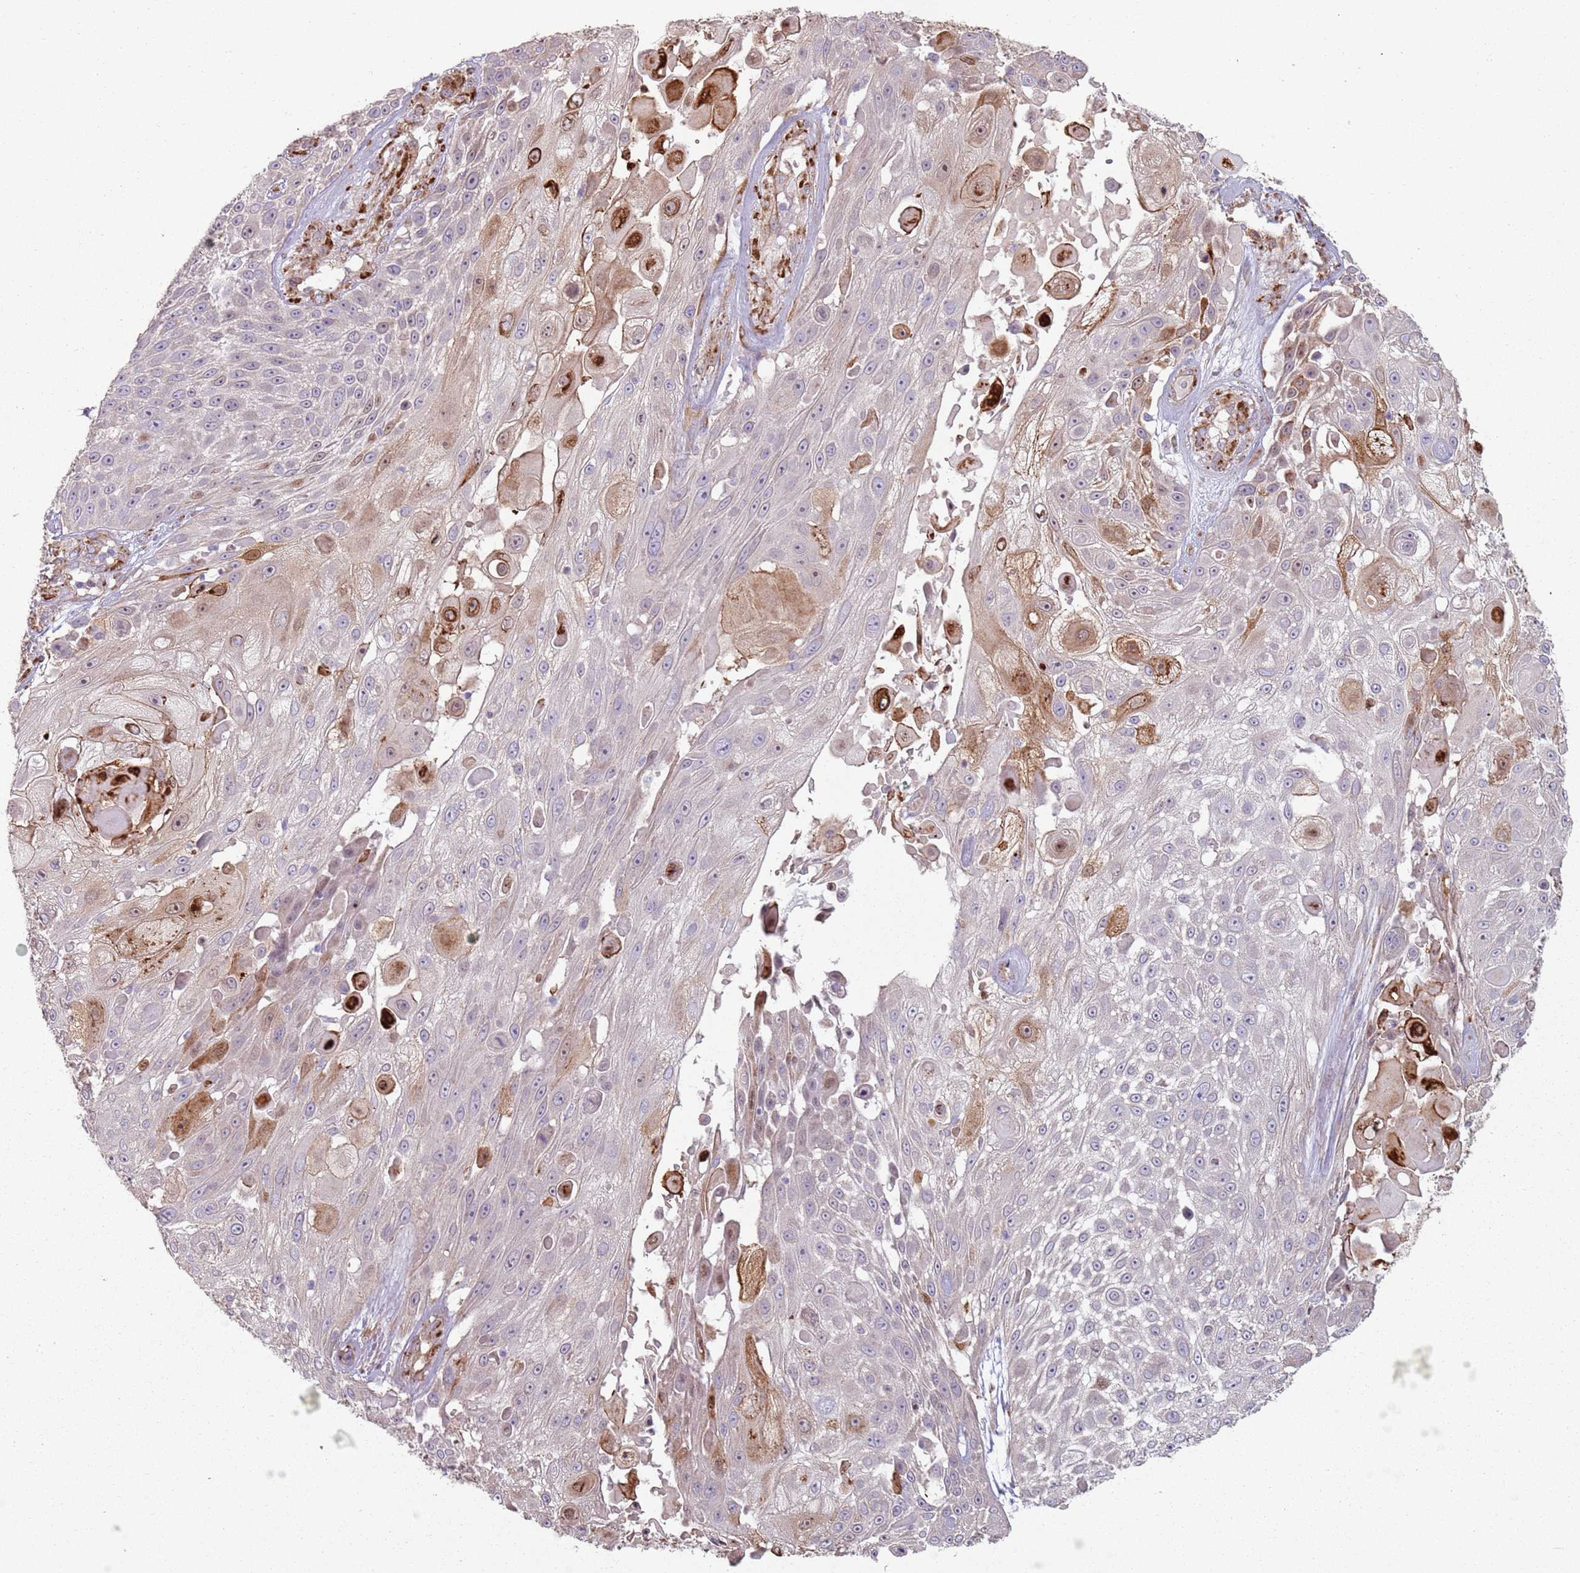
{"staining": {"intensity": "moderate", "quantity": "<25%", "location": "cytoplasmic/membranous"}, "tissue": "skin cancer", "cell_type": "Tumor cells", "image_type": "cancer", "snomed": [{"axis": "morphology", "description": "Squamous cell carcinoma, NOS"}, {"axis": "topography", "description": "Skin"}], "caption": "The image demonstrates staining of skin cancer, revealing moderate cytoplasmic/membranous protein expression (brown color) within tumor cells.", "gene": "PHLPP2", "patient": {"sex": "female", "age": 86}}